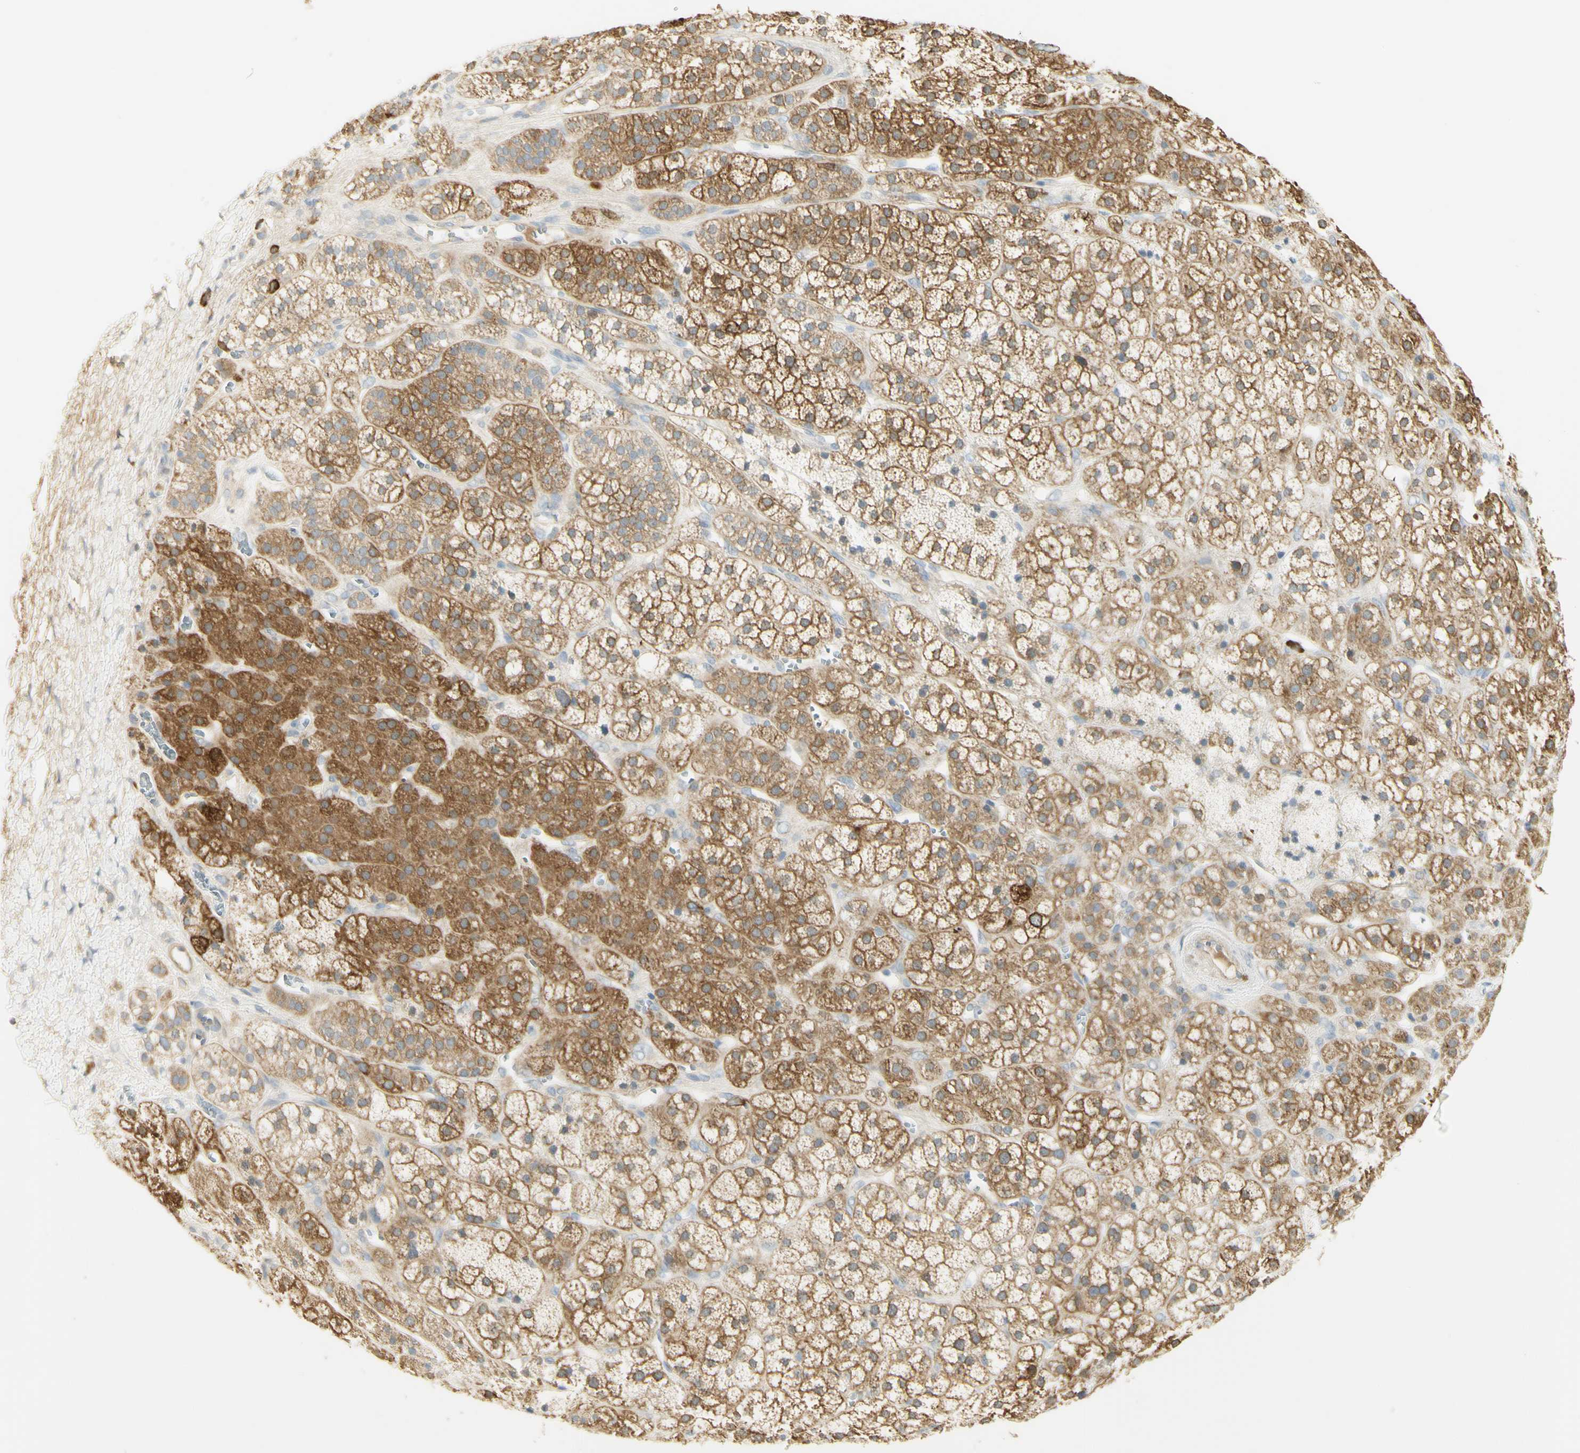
{"staining": {"intensity": "moderate", "quantity": ">75%", "location": "cytoplasmic/membranous"}, "tissue": "adrenal gland", "cell_type": "Glandular cells", "image_type": "normal", "snomed": [{"axis": "morphology", "description": "Normal tissue, NOS"}, {"axis": "topography", "description": "Adrenal gland"}], "caption": "IHC micrograph of unremarkable adrenal gland: adrenal gland stained using immunohistochemistry (IHC) exhibits medium levels of moderate protein expression localized specifically in the cytoplasmic/membranous of glandular cells, appearing as a cytoplasmic/membranous brown color.", "gene": "KIF11", "patient": {"sex": "male", "age": 56}}